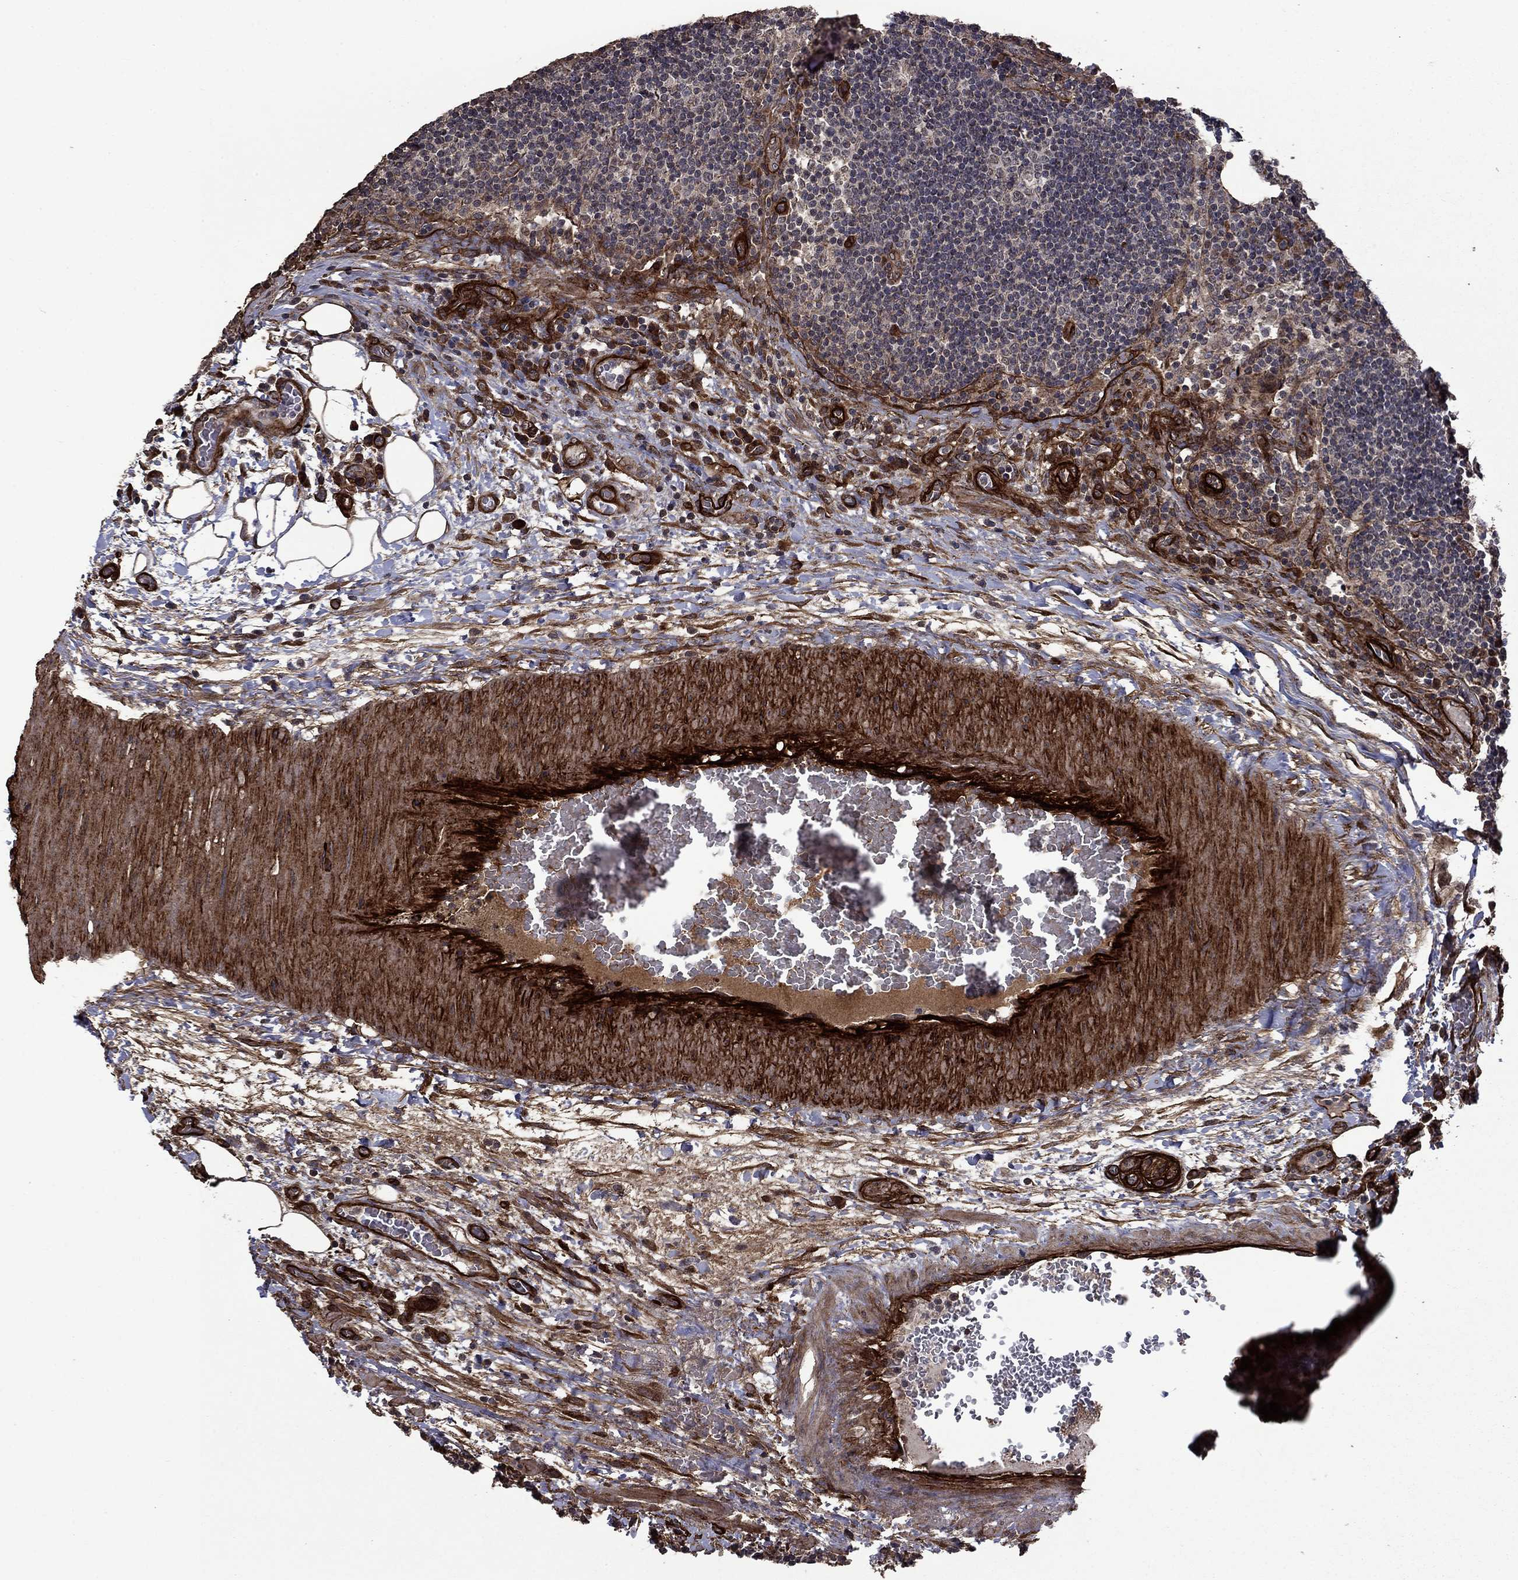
{"staining": {"intensity": "negative", "quantity": "none", "location": "none"}, "tissue": "lymph node", "cell_type": "Germinal center cells", "image_type": "normal", "snomed": [{"axis": "morphology", "description": "Normal tissue, NOS"}, {"axis": "topography", "description": "Lymph node"}], "caption": "This is a micrograph of IHC staining of normal lymph node, which shows no staining in germinal center cells. (Brightfield microscopy of DAB (3,3'-diaminobenzidine) immunohistochemistry (IHC) at high magnification).", "gene": "COL18A1", "patient": {"sex": "male", "age": 63}}